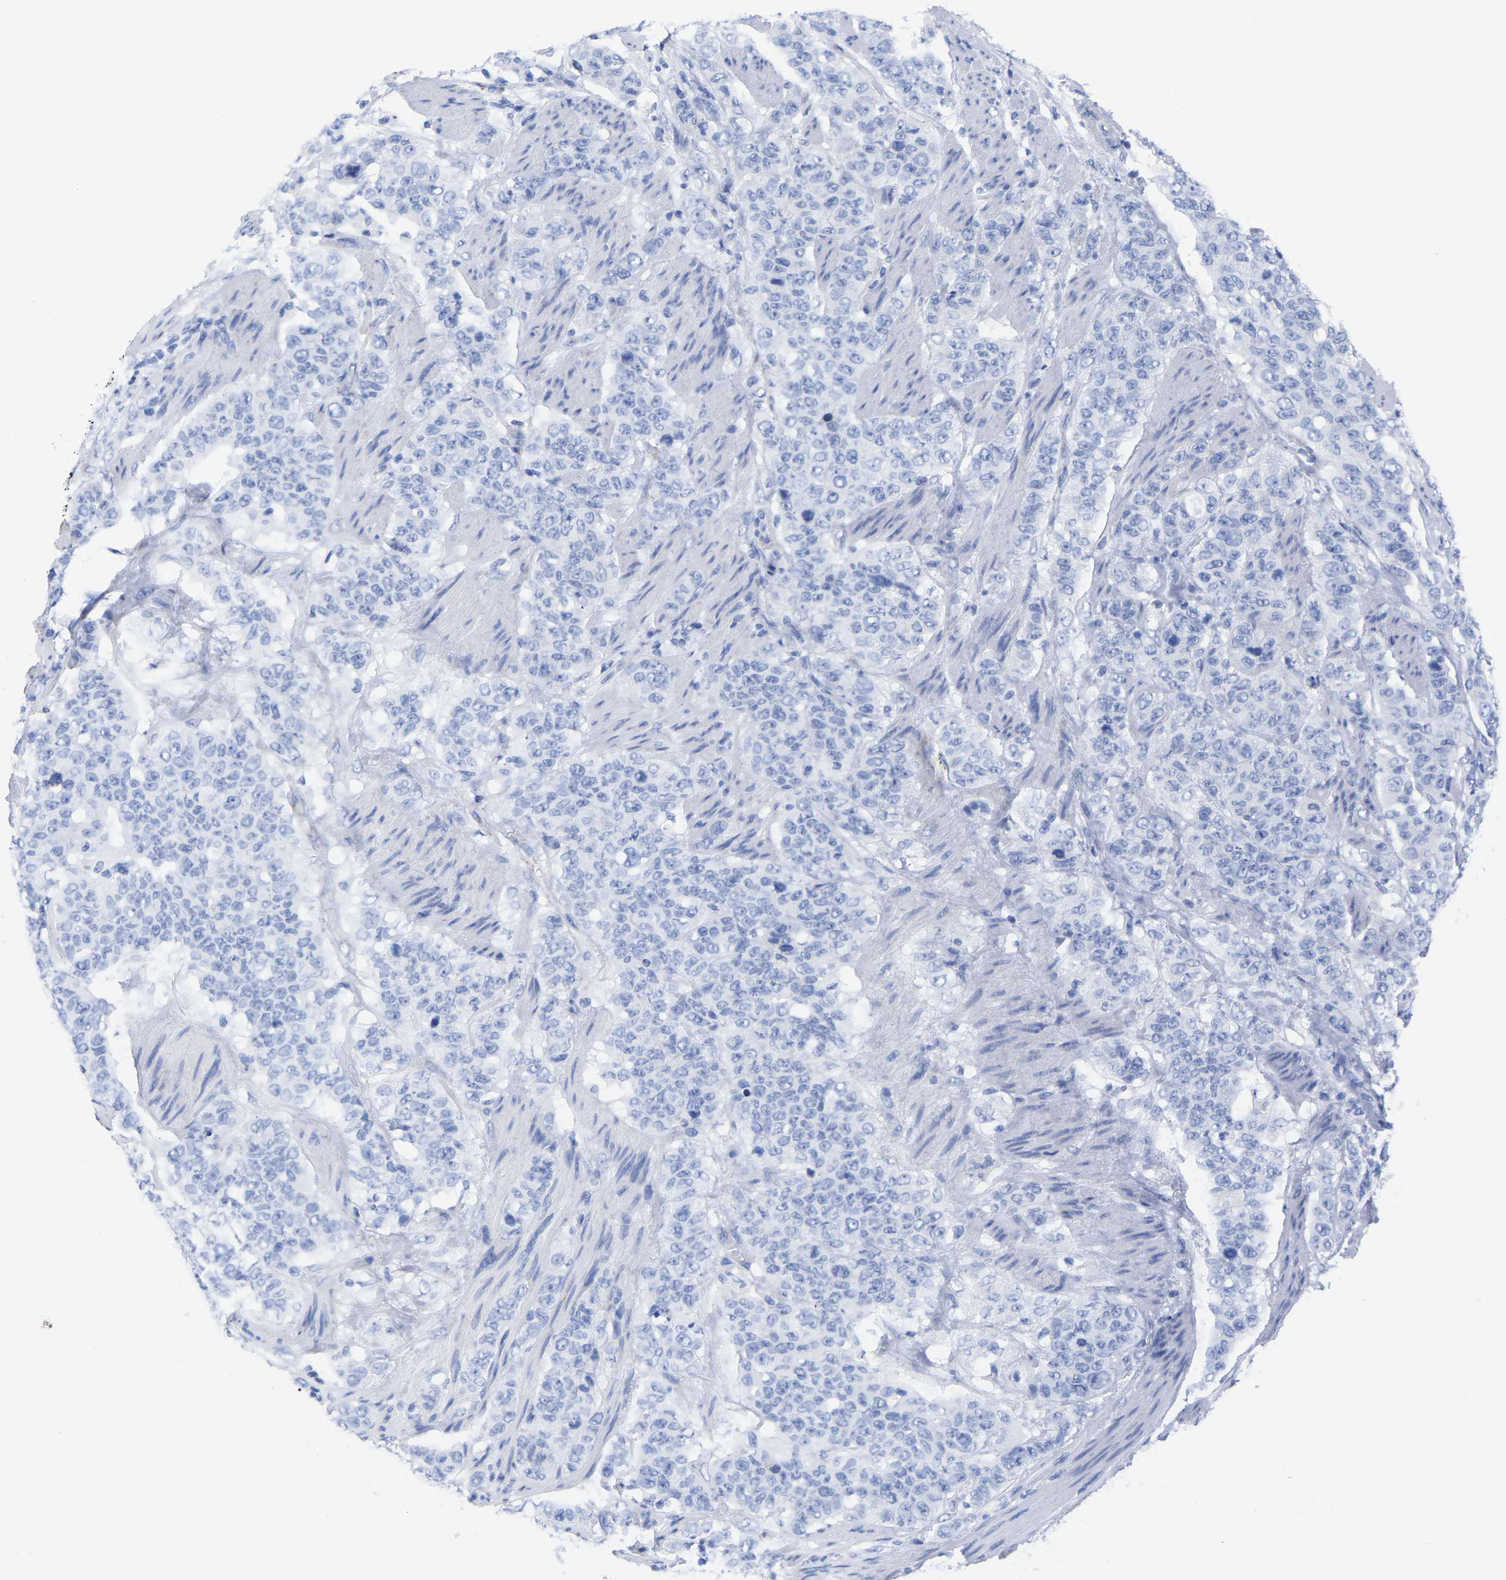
{"staining": {"intensity": "negative", "quantity": "none", "location": "none"}, "tissue": "stomach cancer", "cell_type": "Tumor cells", "image_type": "cancer", "snomed": [{"axis": "morphology", "description": "Adenocarcinoma, NOS"}, {"axis": "topography", "description": "Stomach"}], "caption": "Human stomach adenocarcinoma stained for a protein using immunohistochemistry reveals no staining in tumor cells.", "gene": "HAPLN1", "patient": {"sex": "male", "age": 48}}